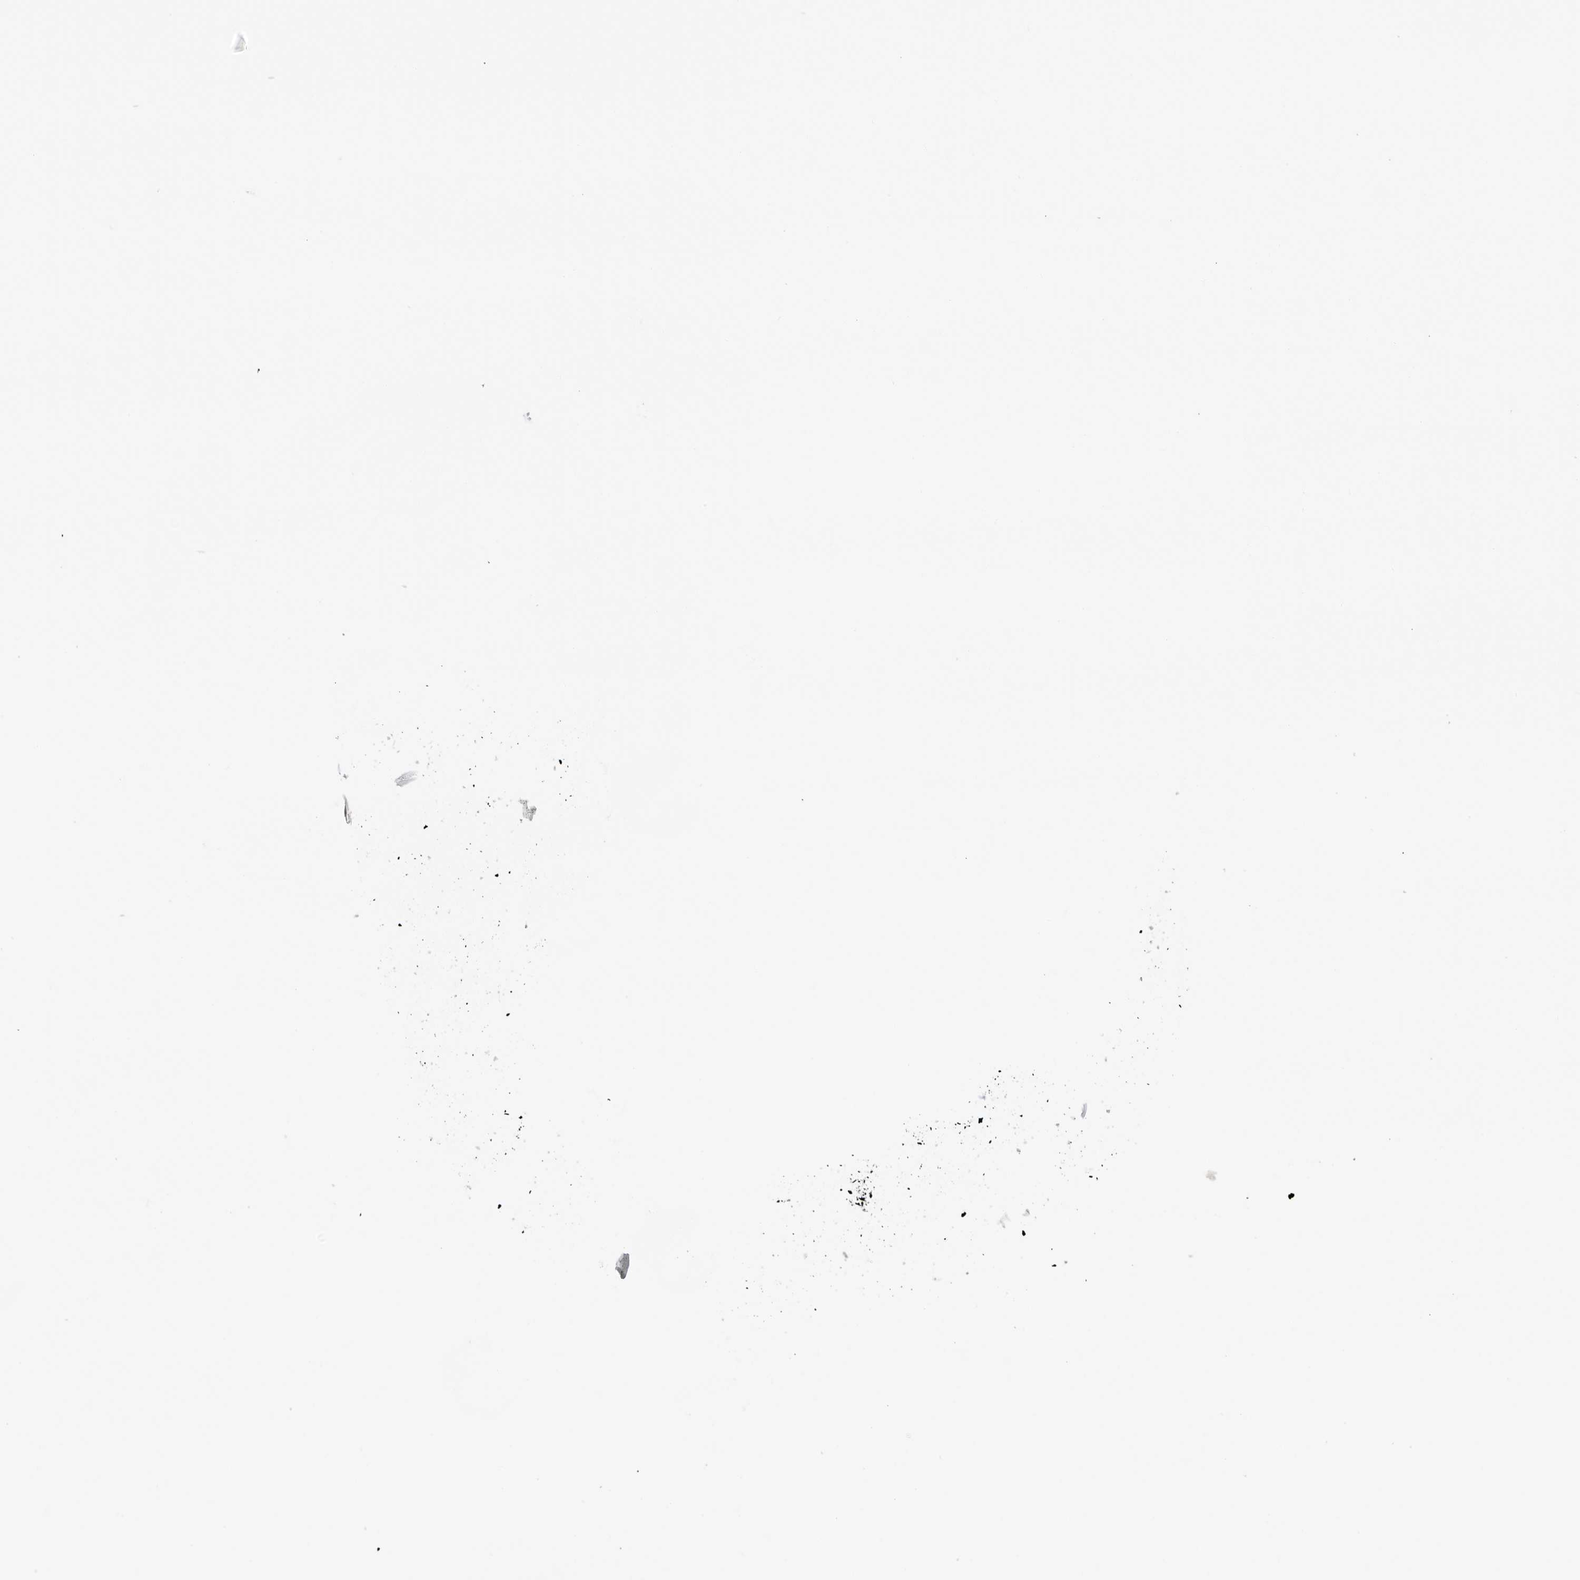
{"staining": {"intensity": "moderate", "quantity": ">75%", "location": "nuclear"}, "tissue": "stomach cancer", "cell_type": "Tumor cells", "image_type": "cancer", "snomed": [{"axis": "morphology", "description": "Normal tissue, NOS"}, {"axis": "morphology", "description": "Adenocarcinoma, NOS"}, {"axis": "topography", "description": "Stomach"}], "caption": "Protein expression analysis of human stomach cancer reveals moderate nuclear positivity in about >75% of tumor cells.", "gene": "RIMKLA", "patient": {"sex": "male", "age": 82}}